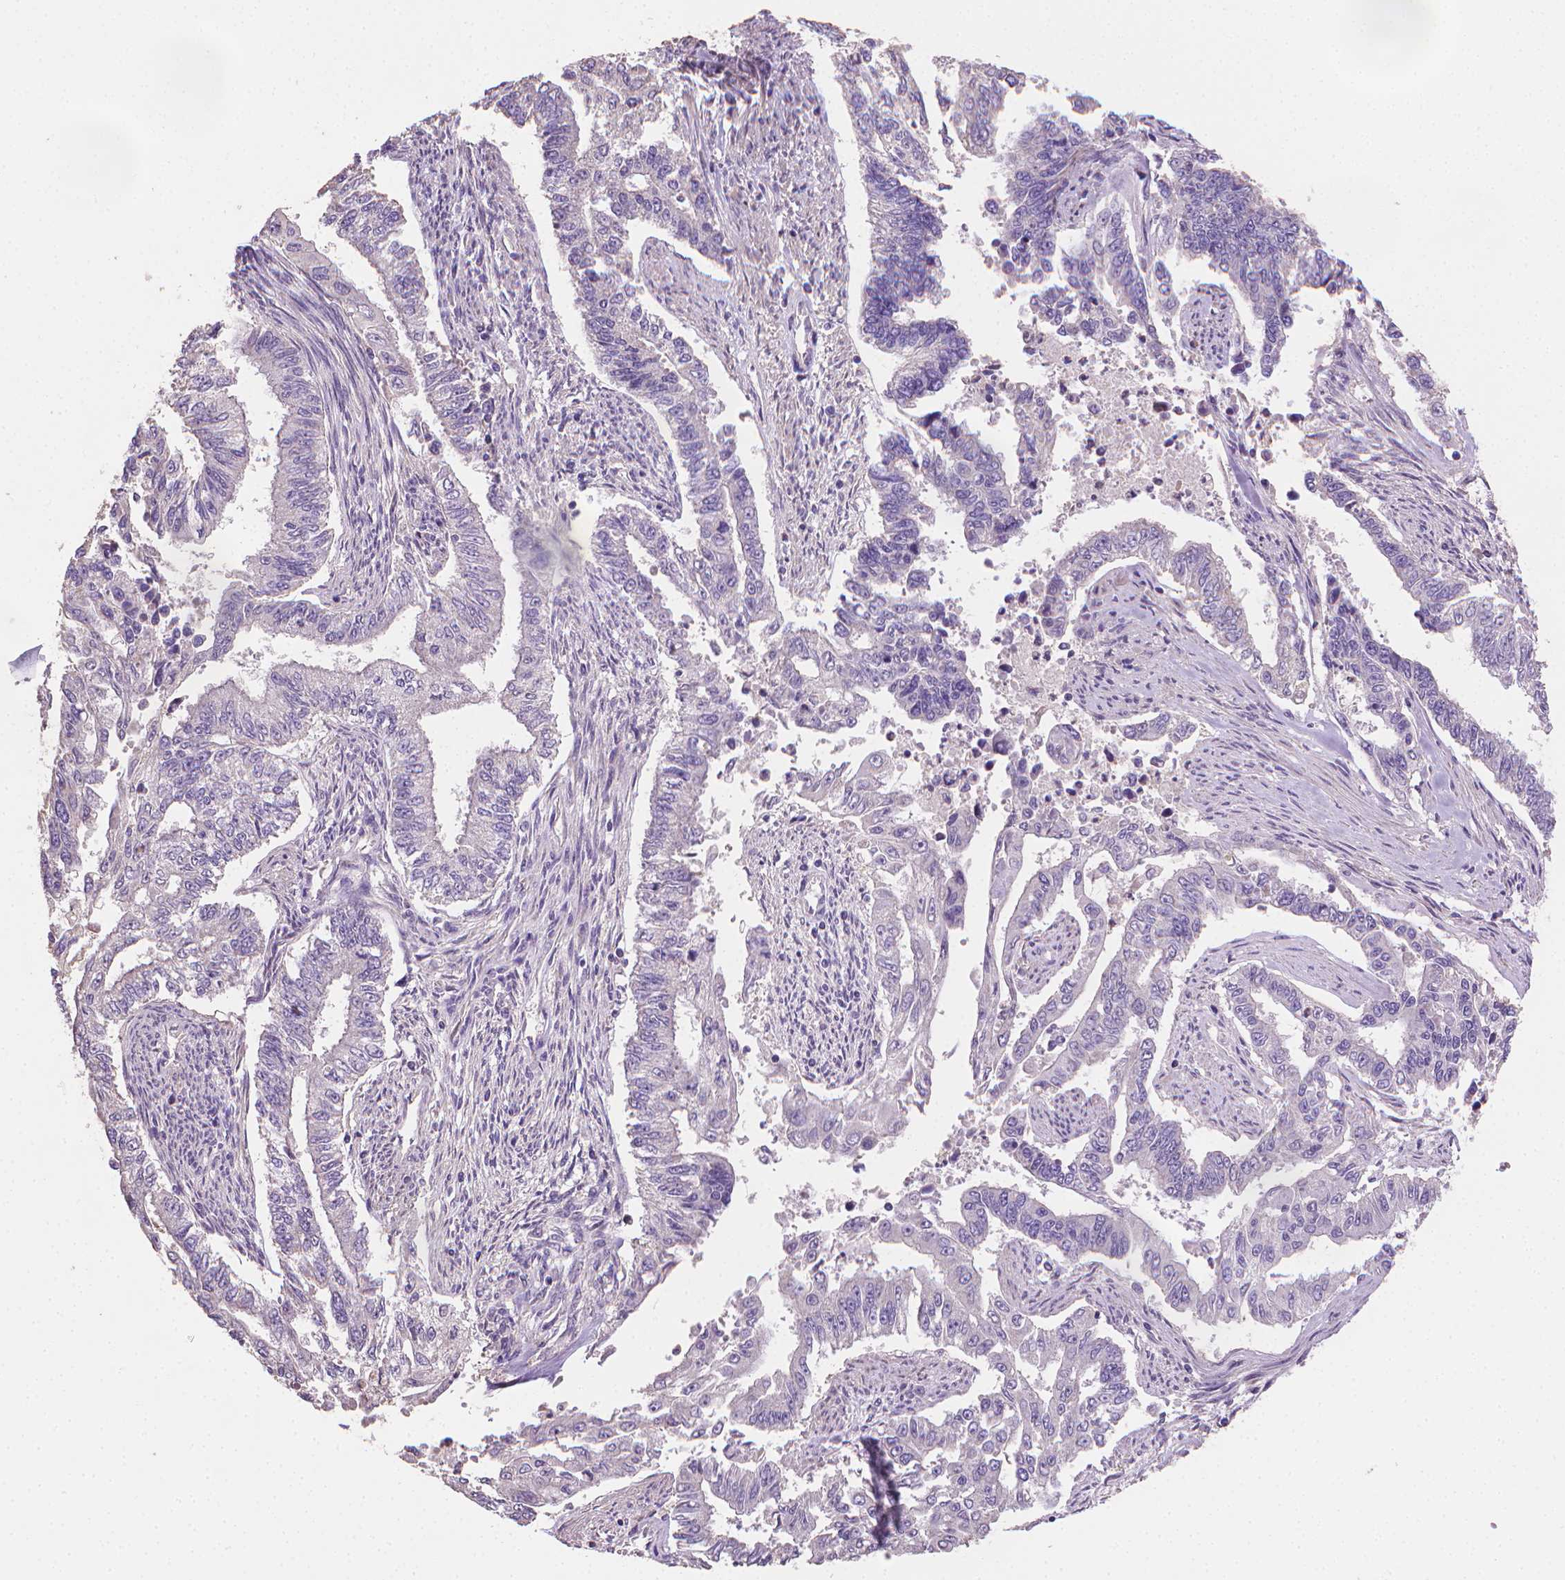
{"staining": {"intensity": "negative", "quantity": "none", "location": "none"}, "tissue": "endometrial cancer", "cell_type": "Tumor cells", "image_type": "cancer", "snomed": [{"axis": "morphology", "description": "Adenocarcinoma, NOS"}, {"axis": "topography", "description": "Uterus"}], "caption": "A high-resolution histopathology image shows IHC staining of endometrial adenocarcinoma, which shows no significant expression in tumor cells.", "gene": "CATIP", "patient": {"sex": "female", "age": 59}}